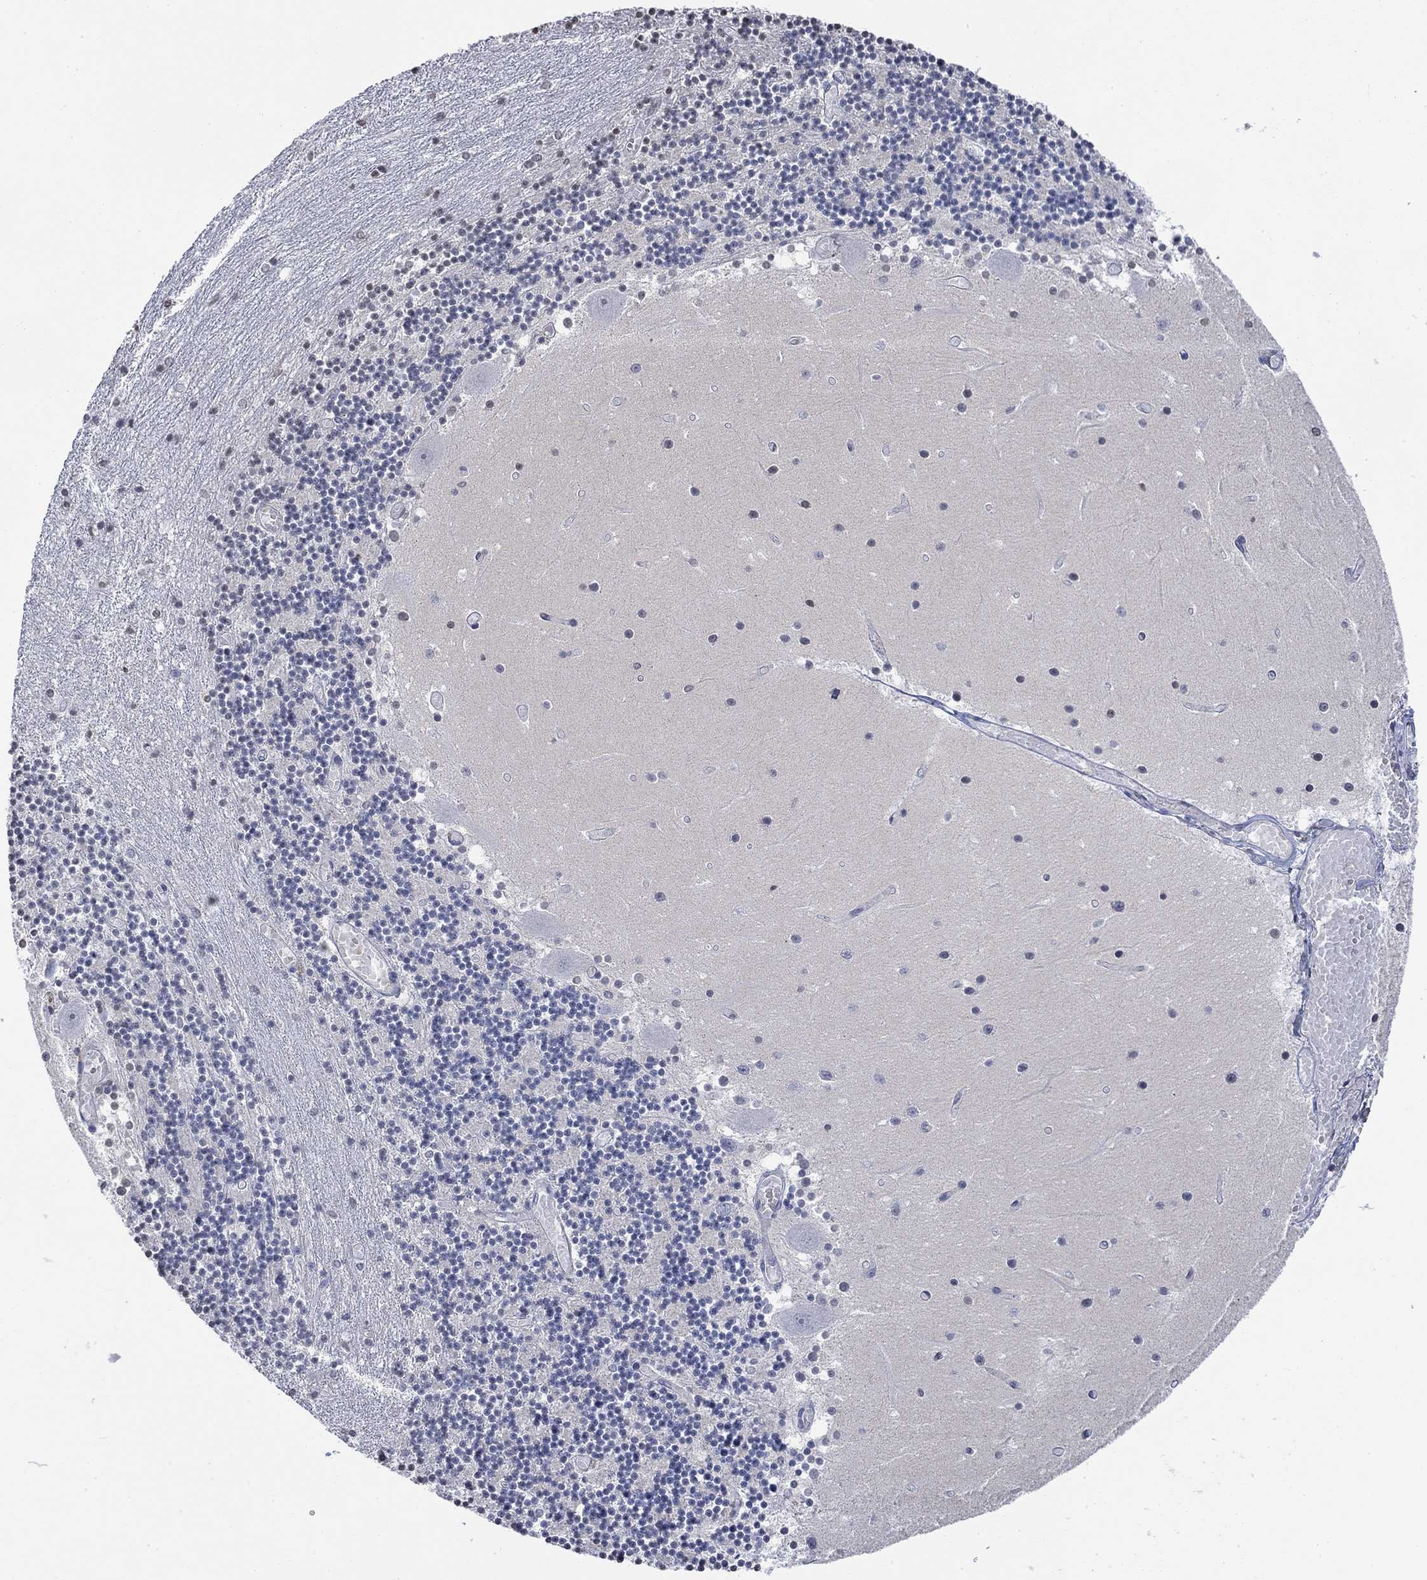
{"staining": {"intensity": "negative", "quantity": "none", "location": "none"}, "tissue": "cerebellum", "cell_type": "Cells in granular layer", "image_type": "normal", "snomed": [{"axis": "morphology", "description": "Normal tissue, NOS"}, {"axis": "topography", "description": "Cerebellum"}], "caption": "IHC of unremarkable cerebellum displays no staining in cells in granular layer.", "gene": "TMEM255A", "patient": {"sex": "female", "age": 28}}